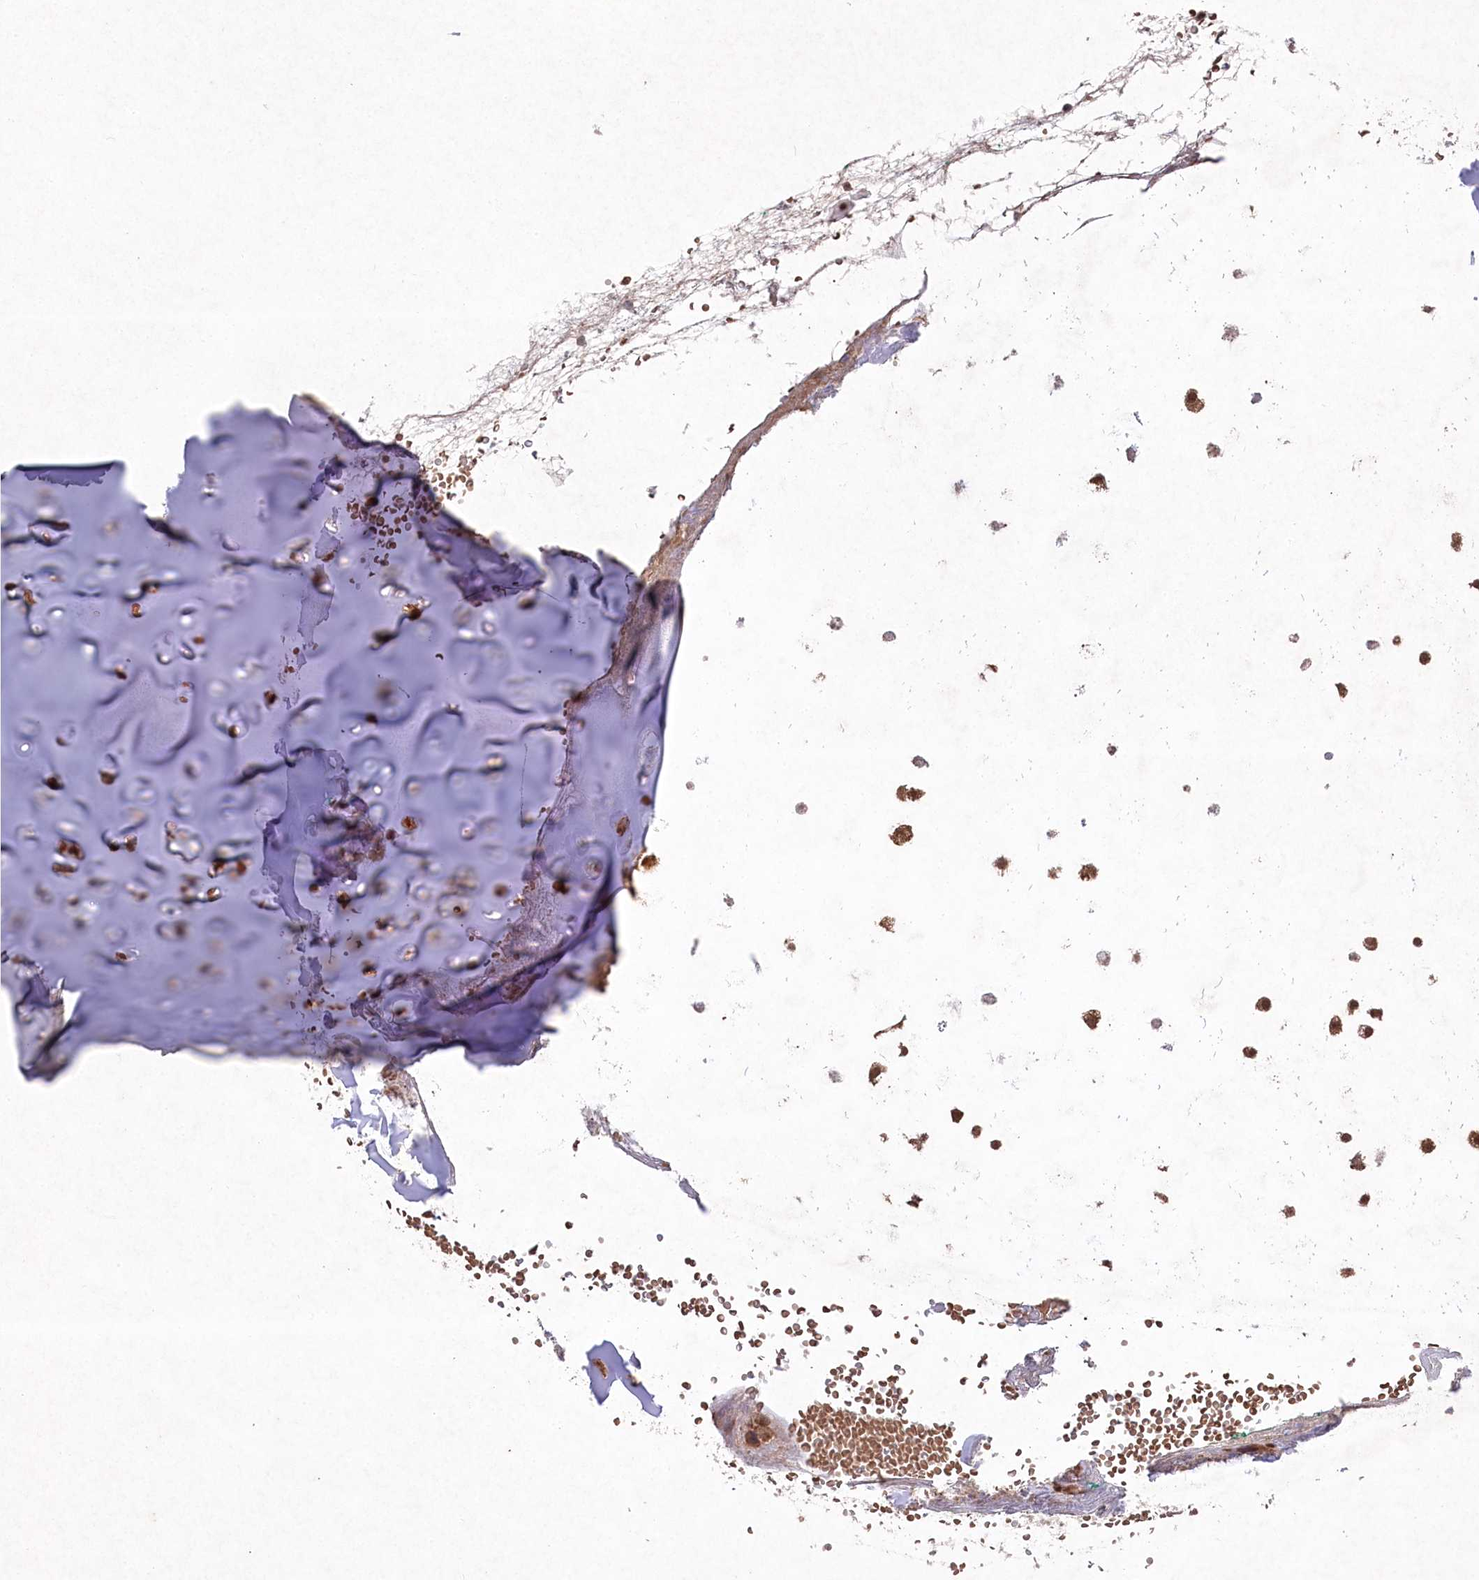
{"staining": {"intensity": "moderate", "quantity": ">75%", "location": "nuclear"}, "tissue": "adipose tissue", "cell_type": "Adipocytes", "image_type": "normal", "snomed": [{"axis": "morphology", "description": "Normal tissue, NOS"}, {"axis": "morphology", "description": "Basal cell carcinoma"}, {"axis": "topography", "description": "Cartilage tissue"}, {"axis": "topography", "description": "Nasopharynx"}, {"axis": "topography", "description": "Oral tissue"}], "caption": "Immunohistochemical staining of unremarkable adipose tissue reveals >75% levels of moderate nuclear protein staining in about >75% of adipocytes. (brown staining indicates protein expression, while blue staining denotes nuclei).", "gene": "PSMA1", "patient": {"sex": "female", "age": 77}}